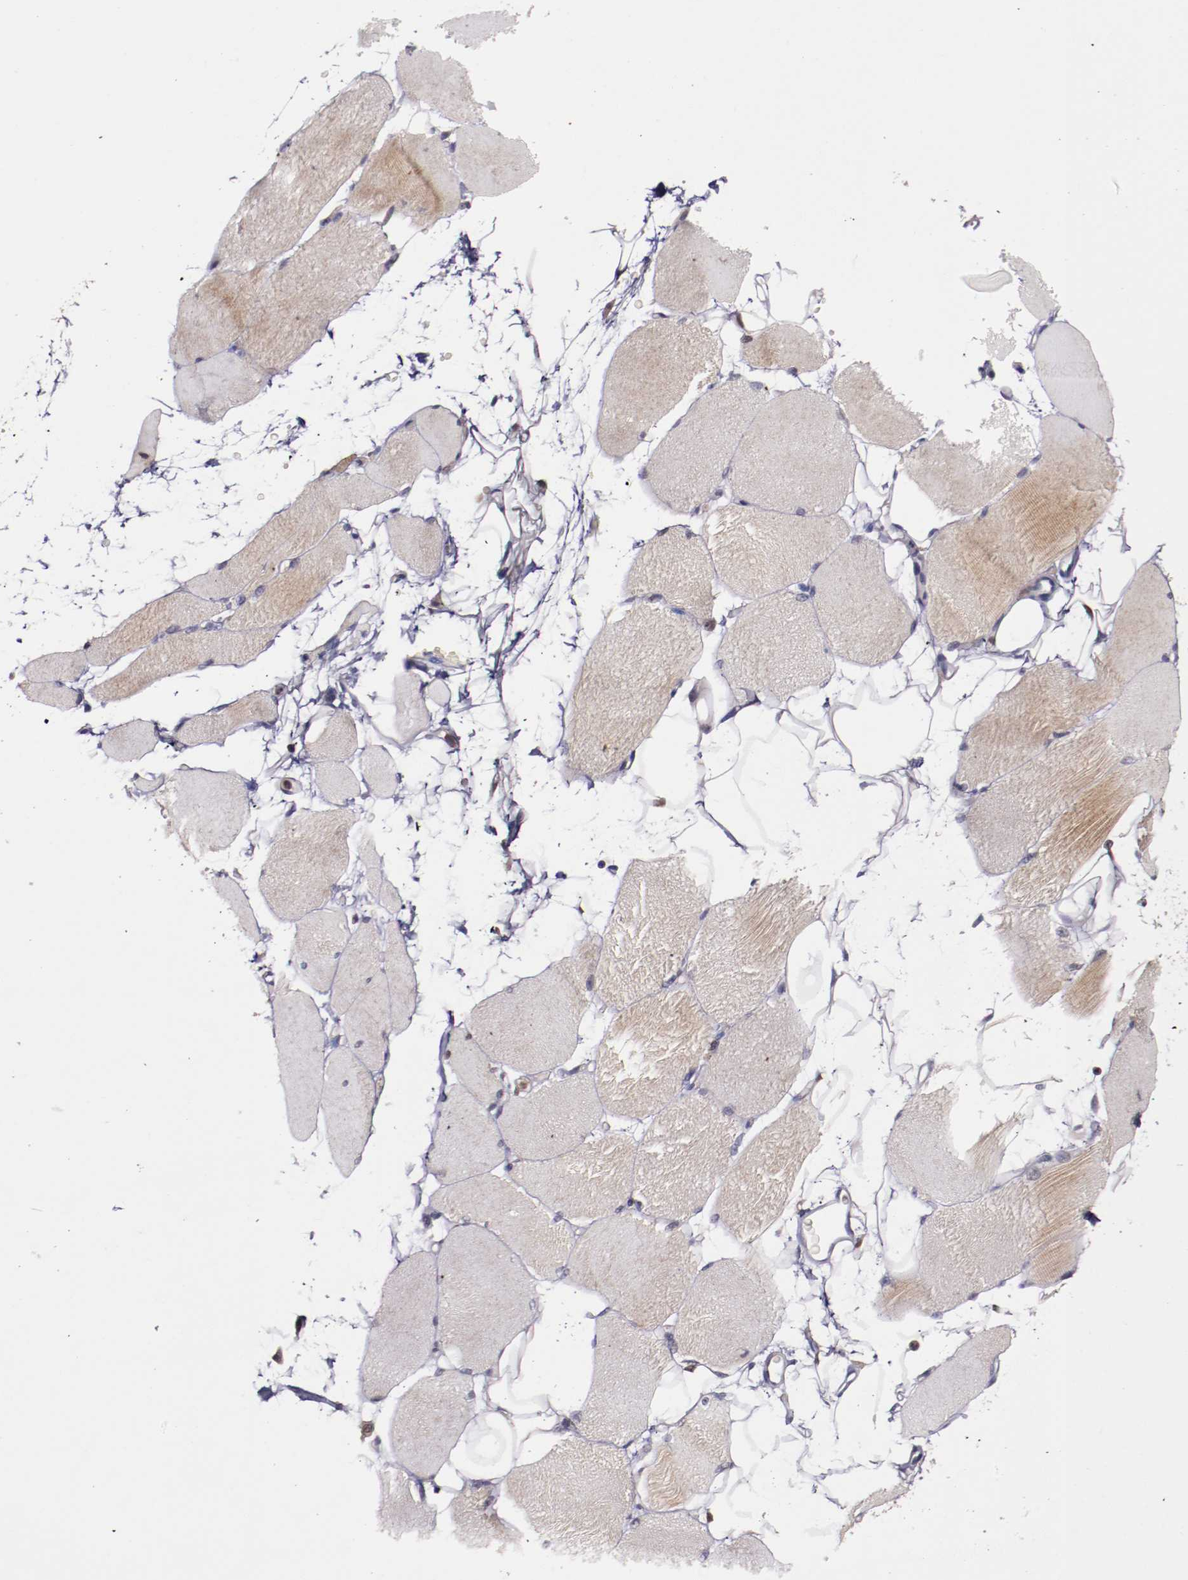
{"staining": {"intensity": "weak", "quantity": ">75%", "location": "cytoplasmic/membranous"}, "tissue": "skeletal muscle", "cell_type": "Myocytes", "image_type": "normal", "snomed": [{"axis": "morphology", "description": "Normal tissue, NOS"}, {"axis": "topography", "description": "Skeletal muscle"}, {"axis": "topography", "description": "Parathyroid gland"}], "caption": "Immunohistochemistry image of unremarkable human skeletal muscle stained for a protein (brown), which exhibits low levels of weak cytoplasmic/membranous expression in approximately >75% of myocytes.", "gene": "FTSJ1", "patient": {"sex": "female", "age": 37}}